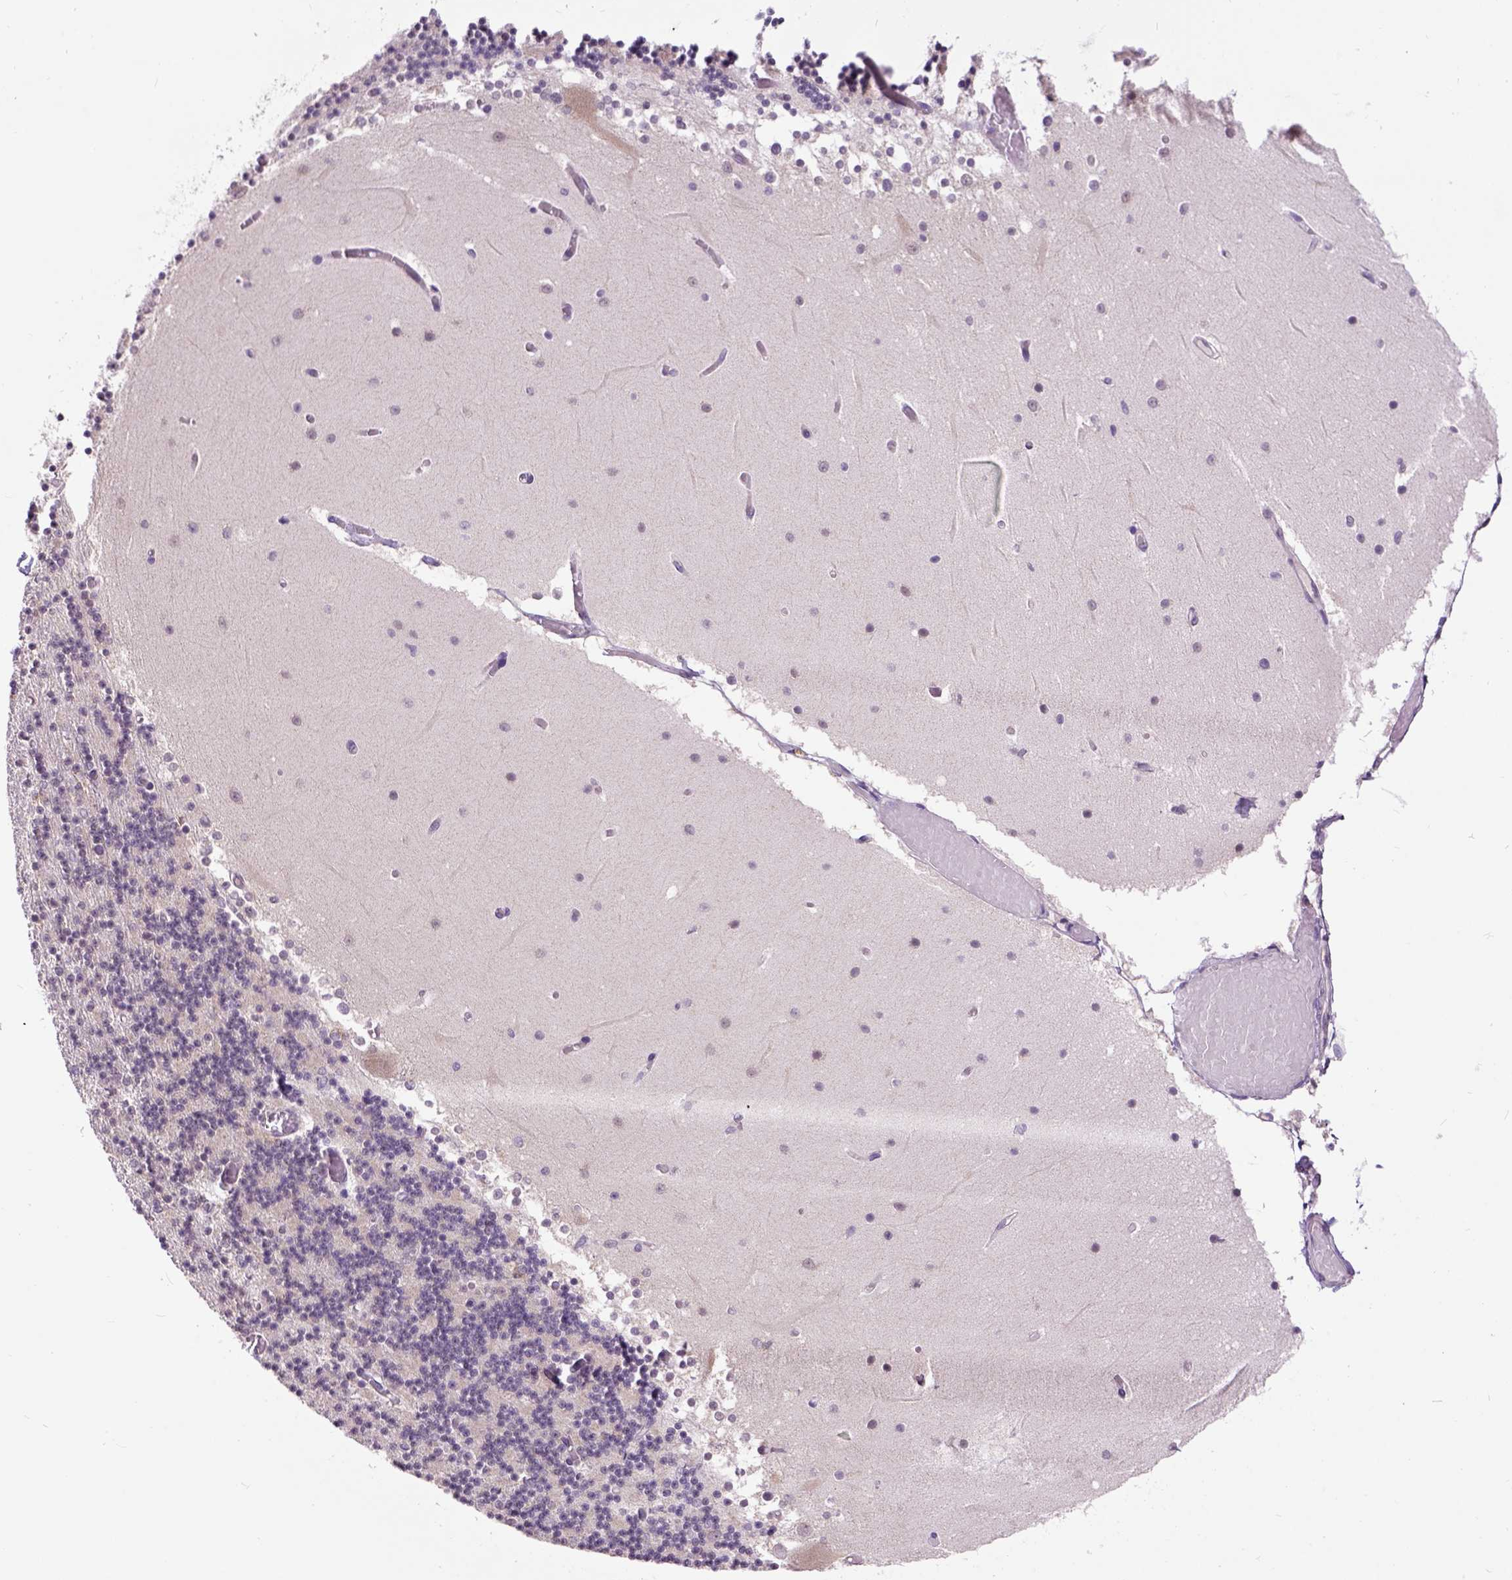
{"staining": {"intensity": "negative", "quantity": "none", "location": "none"}, "tissue": "cerebellum", "cell_type": "Cells in granular layer", "image_type": "normal", "snomed": [{"axis": "morphology", "description": "Normal tissue, NOS"}, {"axis": "topography", "description": "Cerebellum"}], "caption": "DAB immunohistochemical staining of normal cerebellum demonstrates no significant expression in cells in granular layer.", "gene": "ARL1", "patient": {"sex": "female", "age": 28}}